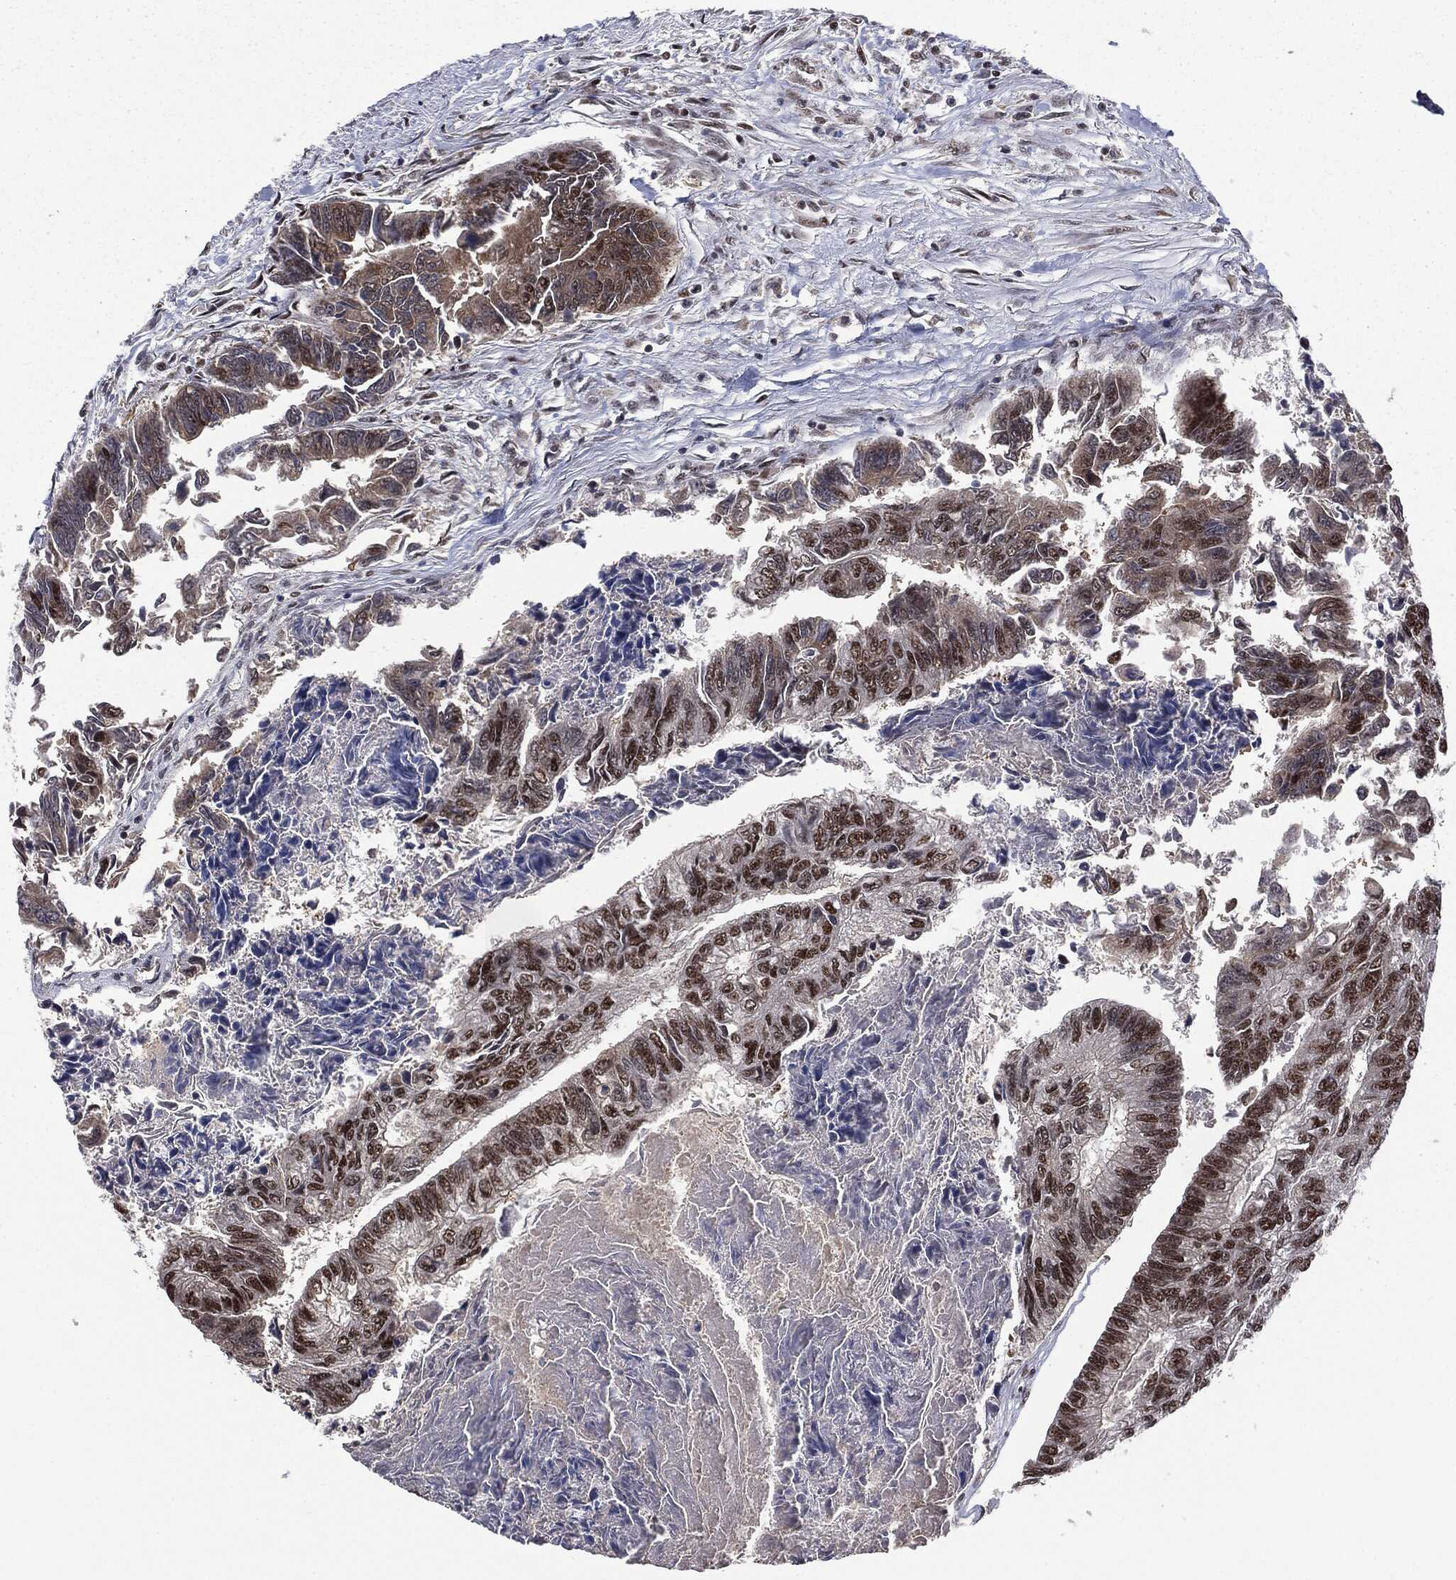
{"staining": {"intensity": "moderate", "quantity": "25%-75%", "location": "nuclear"}, "tissue": "colorectal cancer", "cell_type": "Tumor cells", "image_type": "cancer", "snomed": [{"axis": "morphology", "description": "Adenocarcinoma, NOS"}, {"axis": "topography", "description": "Colon"}], "caption": "Protein expression analysis of colorectal cancer exhibits moderate nuclear positivity in about 25%-75% of tumor cells.", "gene": "DPH2", "patient": {"sex": "female", "age": 65}}